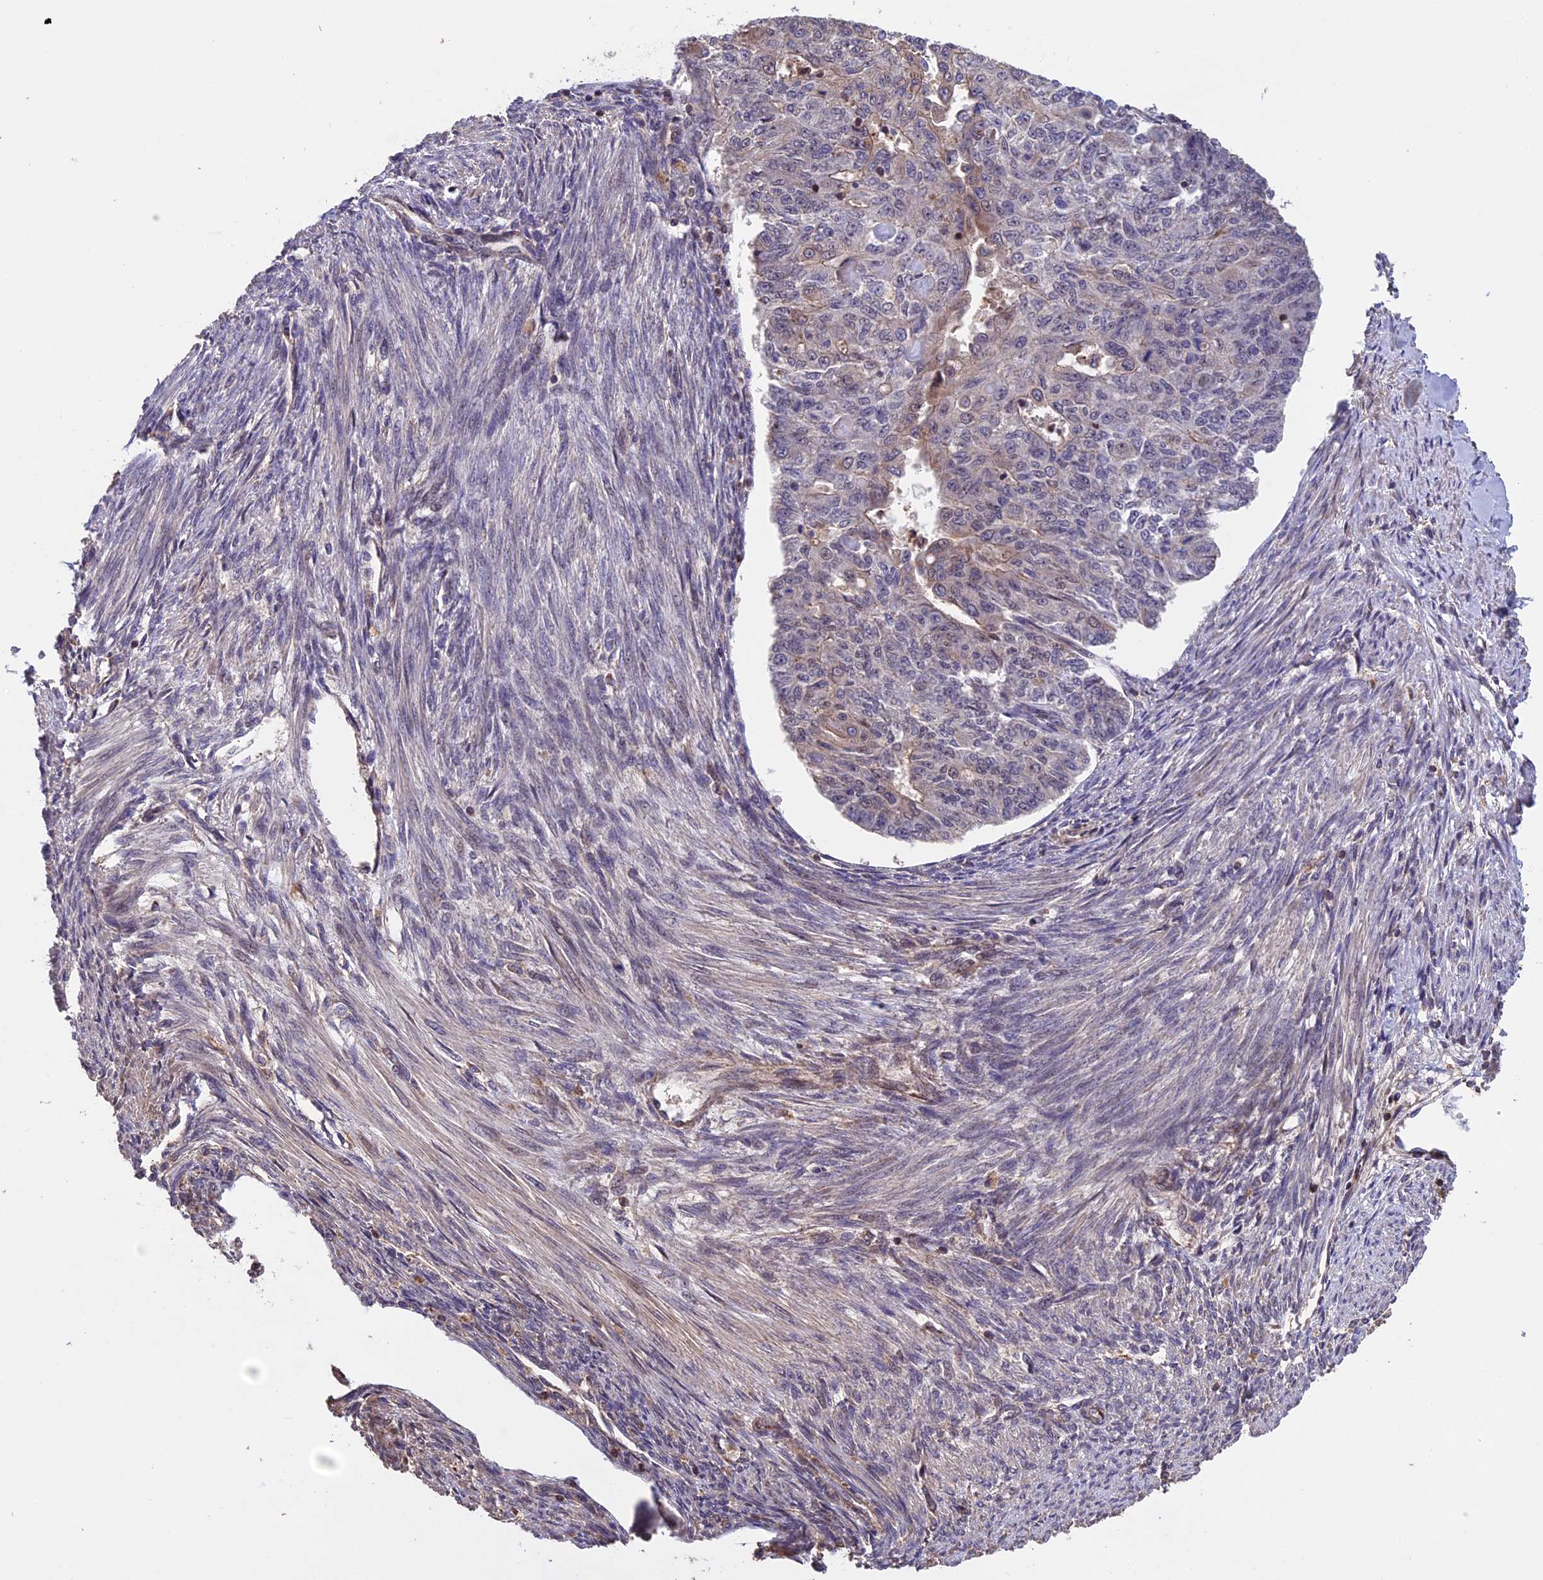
{"staining": {"intensity": "weak", "quantity": "<25%", "location": "cytoplasmic/membranous"}, "tissue": "endometrial cancer", "cell_type": "Tumor cells", "image_type": "cancer", "snomed": [{"axis": "morphology", "description": "Adenocarcinoma, NOS"}, {"axis": "topography", "description": "Endometrium"}], "caption": "Immunohistochemistry of human adenocarcinoma (endometrial) shows no staining in tumor cells.", "gene": "PKD2L2", "patient": {"sex": "female", "age": 32}}